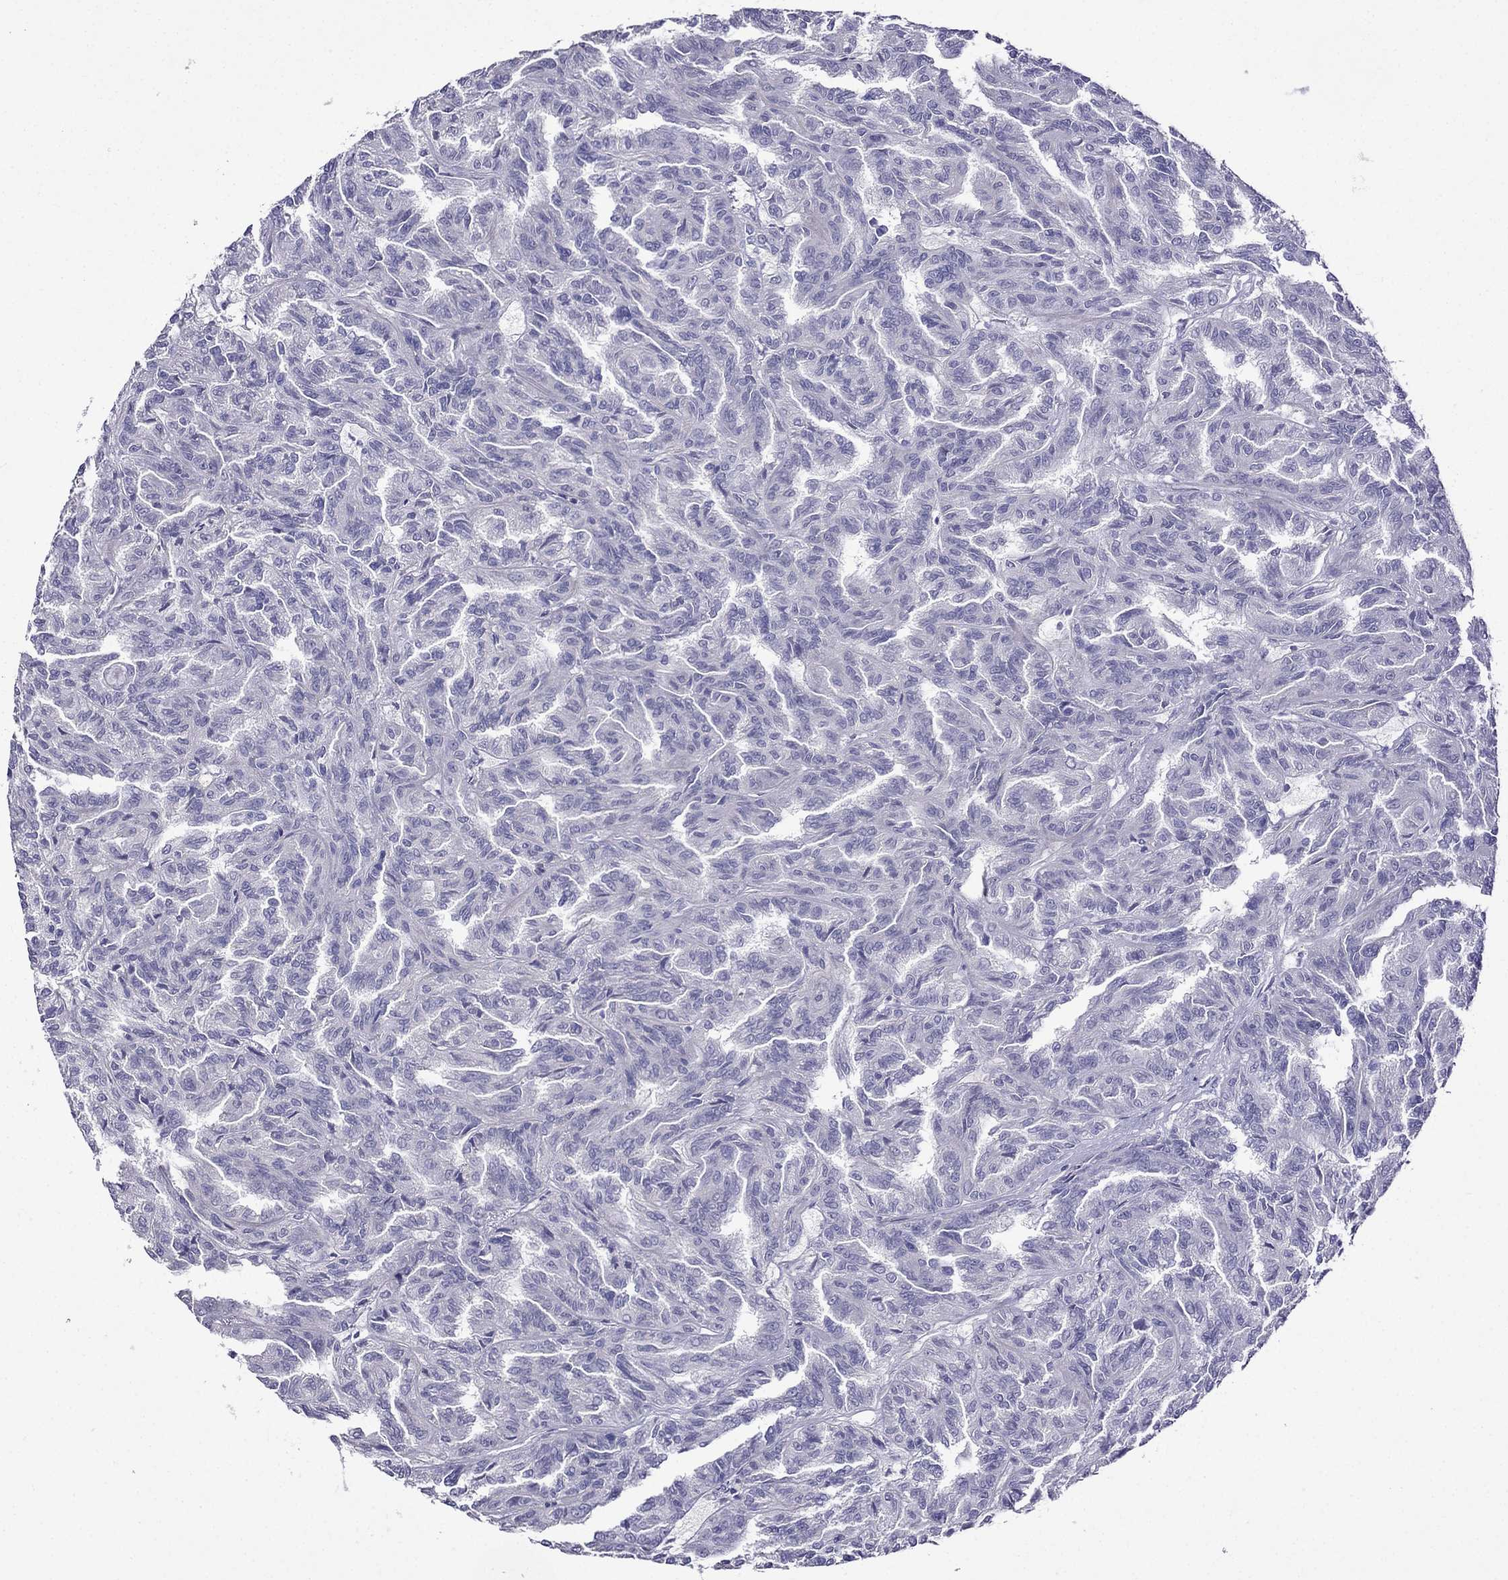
{"staining": {"intensity": "negative", "quantity": "none", "location": "none"}, "tissue": "renal cancer", "cell_type": "Tumor cells", "image_type": "cancer", "snomed": [{"axis": "morphology", "description": "Adenocarcinoma, NOS"}, {"axis": "topography", "description": "Kidney"}], "caption": "Immunohistochemistry (IHC) of human adenocarcinoma (renal) exhibits no positivity in tumor cells.", "gene": "PATE1", "patient": {"sex": "male", "age": 79}}